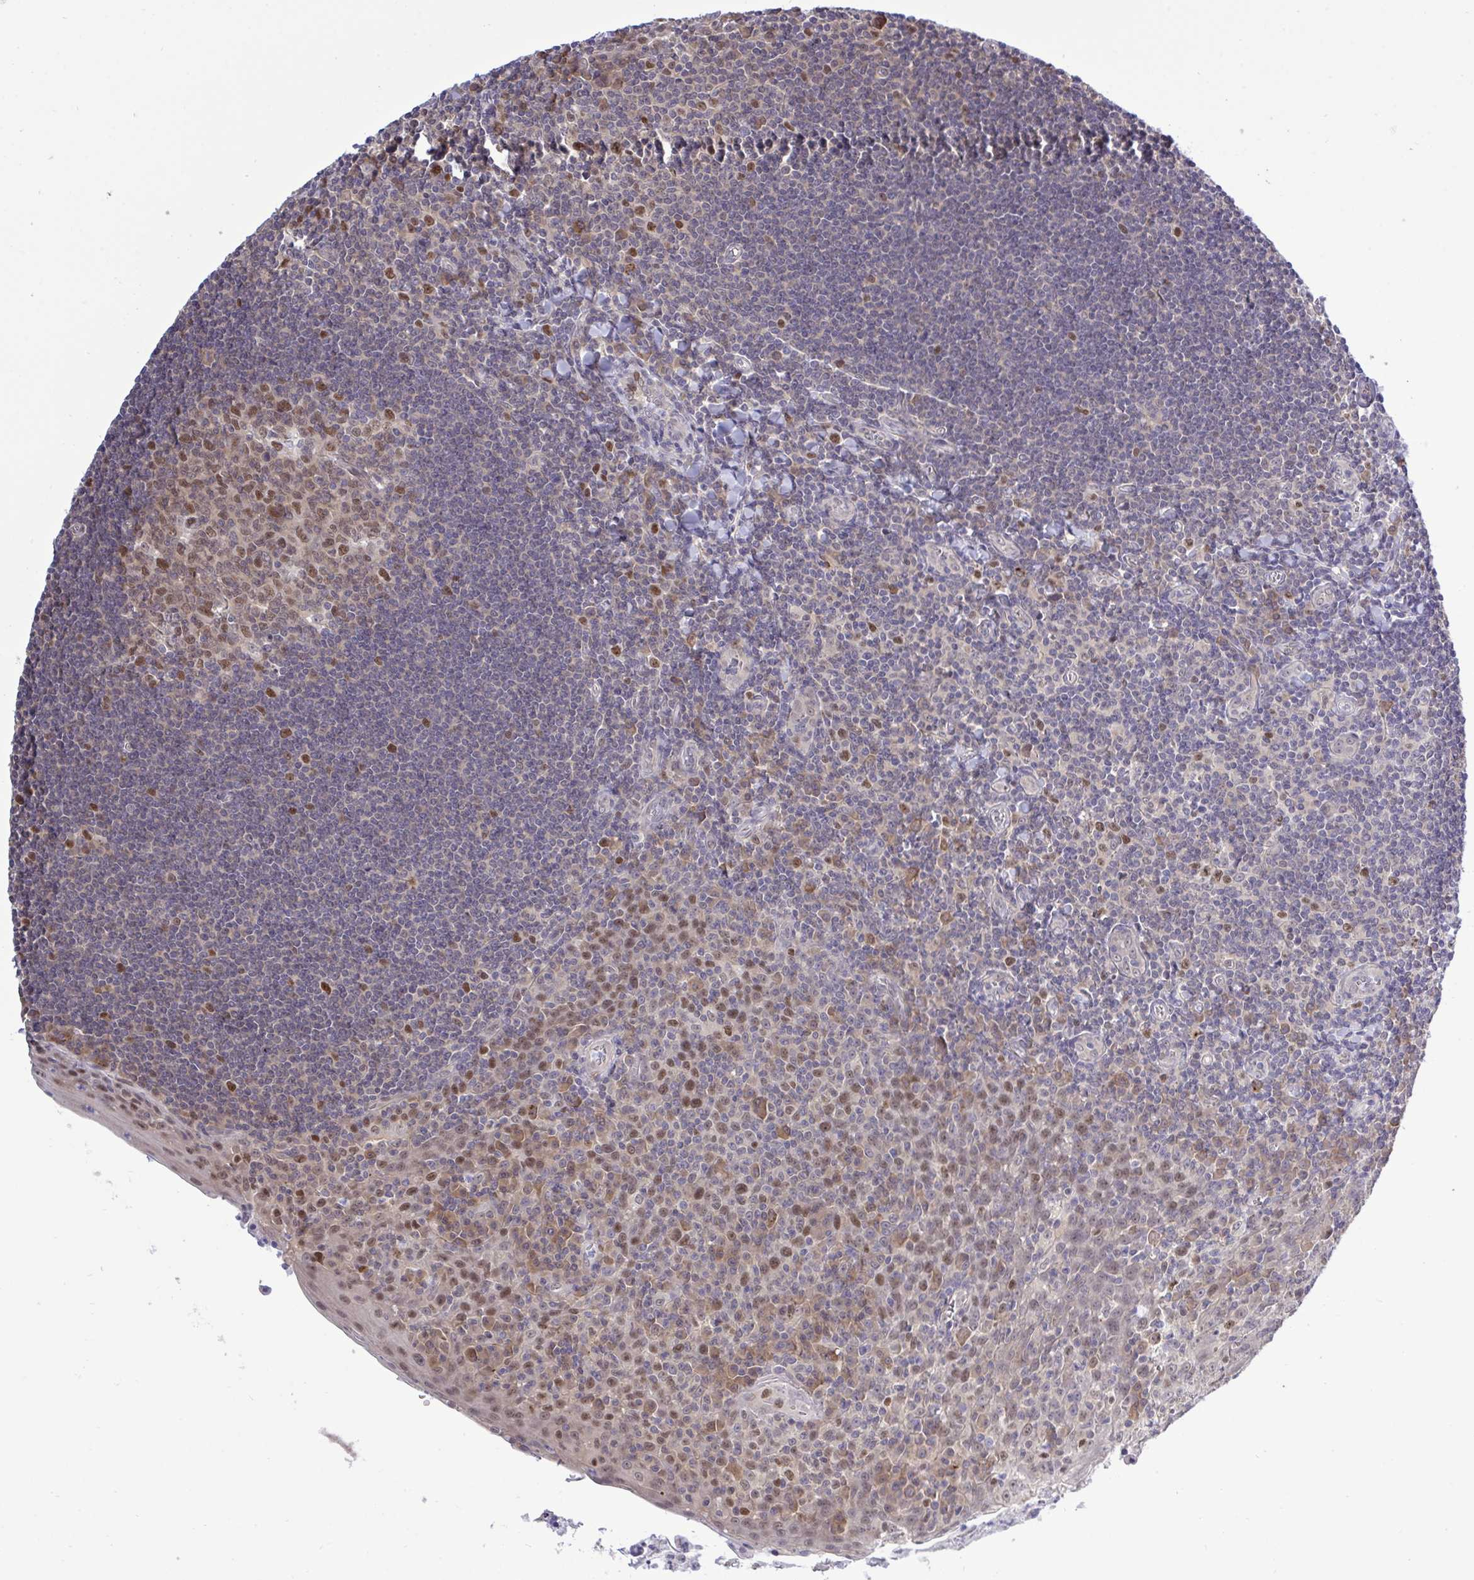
{"staining": {"intensity": "moderate", "quantity": "25%-75%", "location": "nuclear"}, "tissue": "tonsil", "cell_type": "Germinal center cells", "image_type": "normal", "snomed": [{"axis": "morphology", "description": "Normal tissue, NOS"}, {"axis": "topography", "description": "Tonsil"}], "caption": "Moderate nuclear protein positivity is appreciated in approximately 25%-75% of germinal center cells in tonsil. The staining was performed using DAB, with brown indicating positive protein expression. Nuclei are stained blue with hematoxylin.", "gene": "ZNF444", "patient": {"sex": "male", "age": 27}}